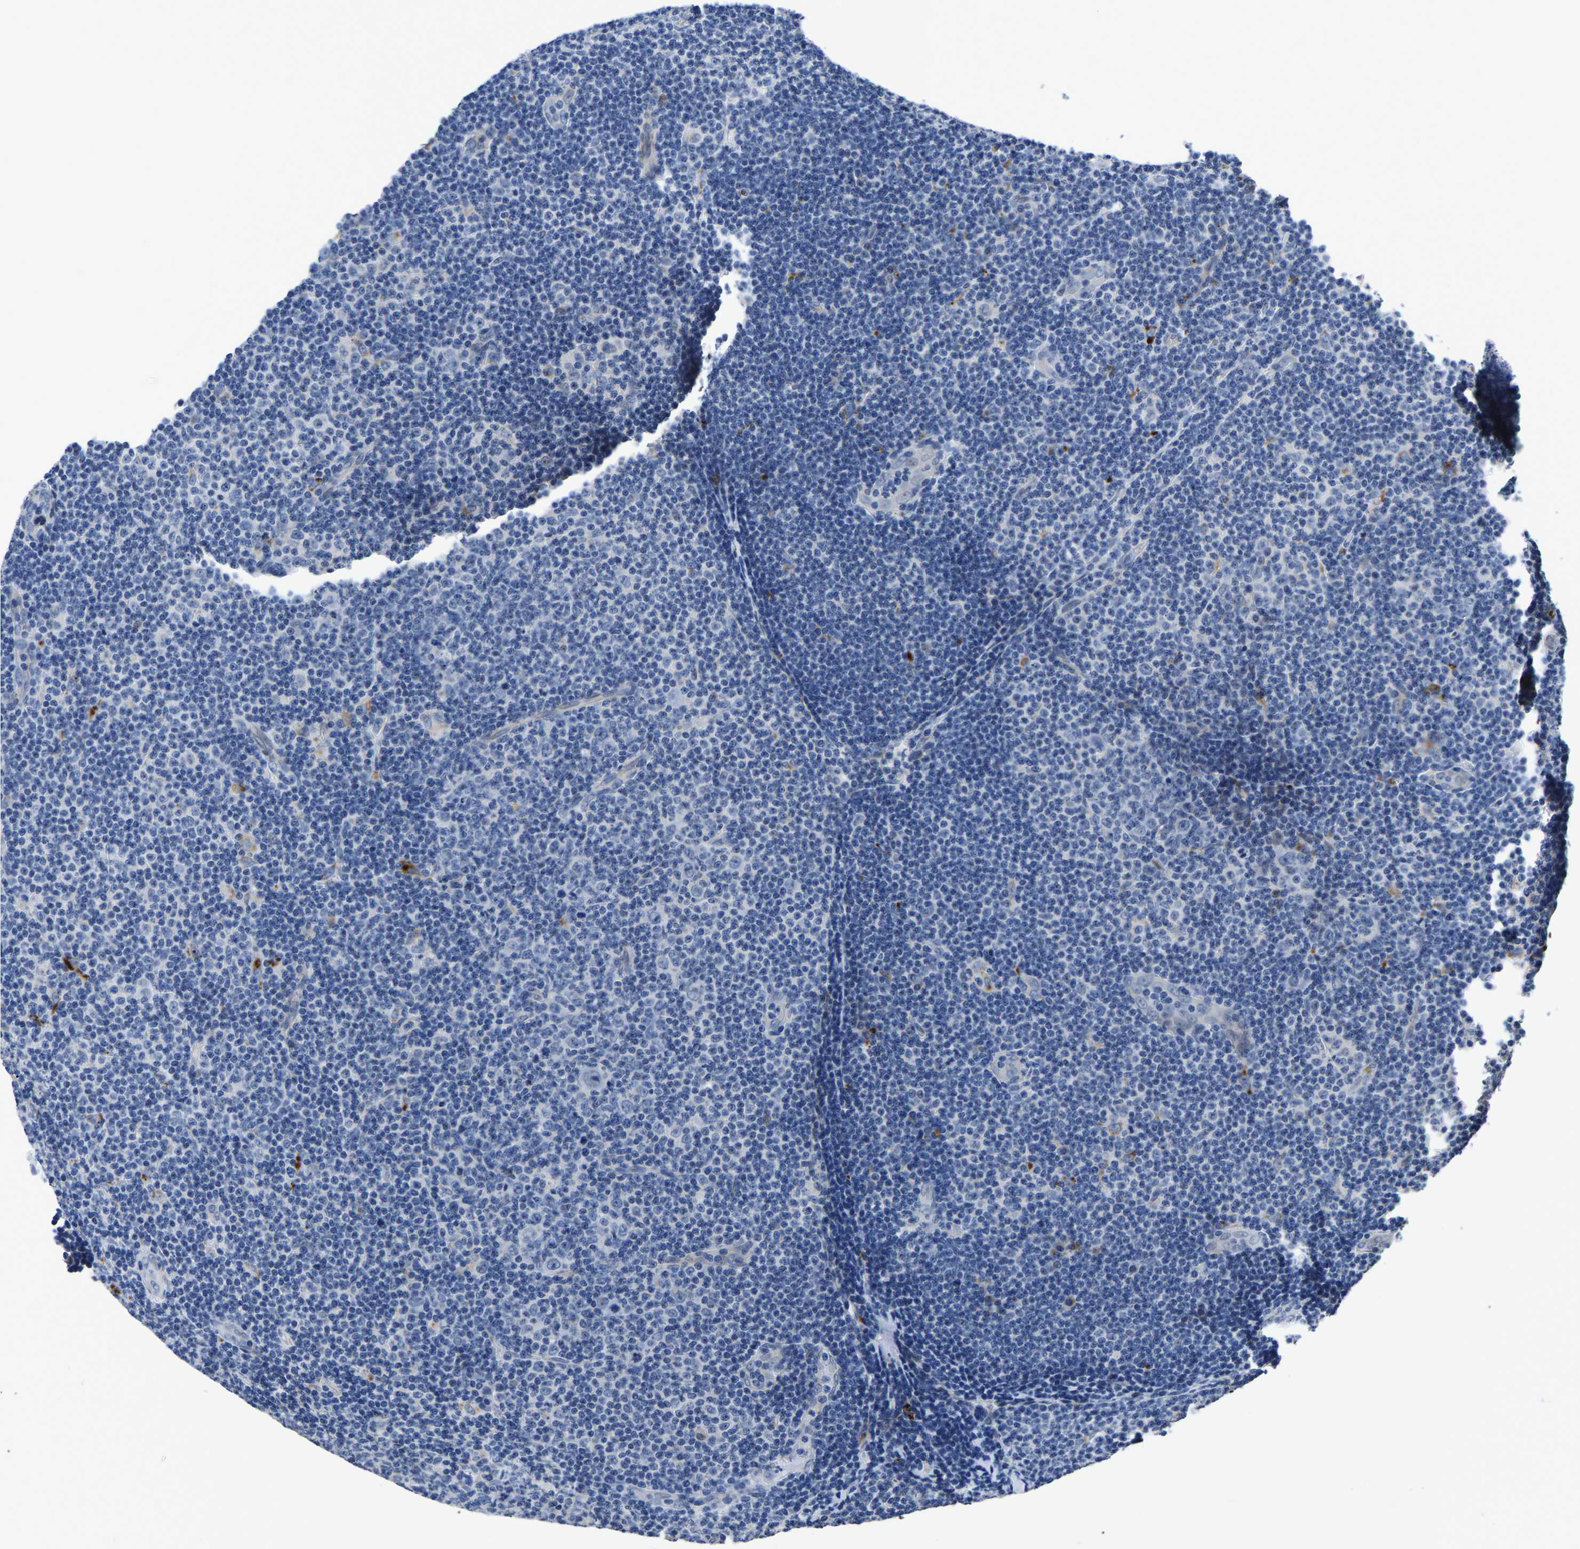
{"staining": {"intensity": "negative", "quantity": "none", "location": "none"}, "tissue": "lymphoma", "cell_type": "Tumor cells", "image_type": "cancer", "snomed": [{"axis": "morphology", "description": "Malignant lymphoma, non-Hodgkin's type, Low grade"}, {"axis": "topography", "description": "Lymph node"}], "caption": "Immunohistochemistry (IHC) micrograph of neoplastic tissue: lymphoma stained with DAB reveals no significant protein positivity in tumor cells. Nuclei are stained in blue.", "gene": "PDLIM7", "patient": {"sex": "male", "age": 83}}